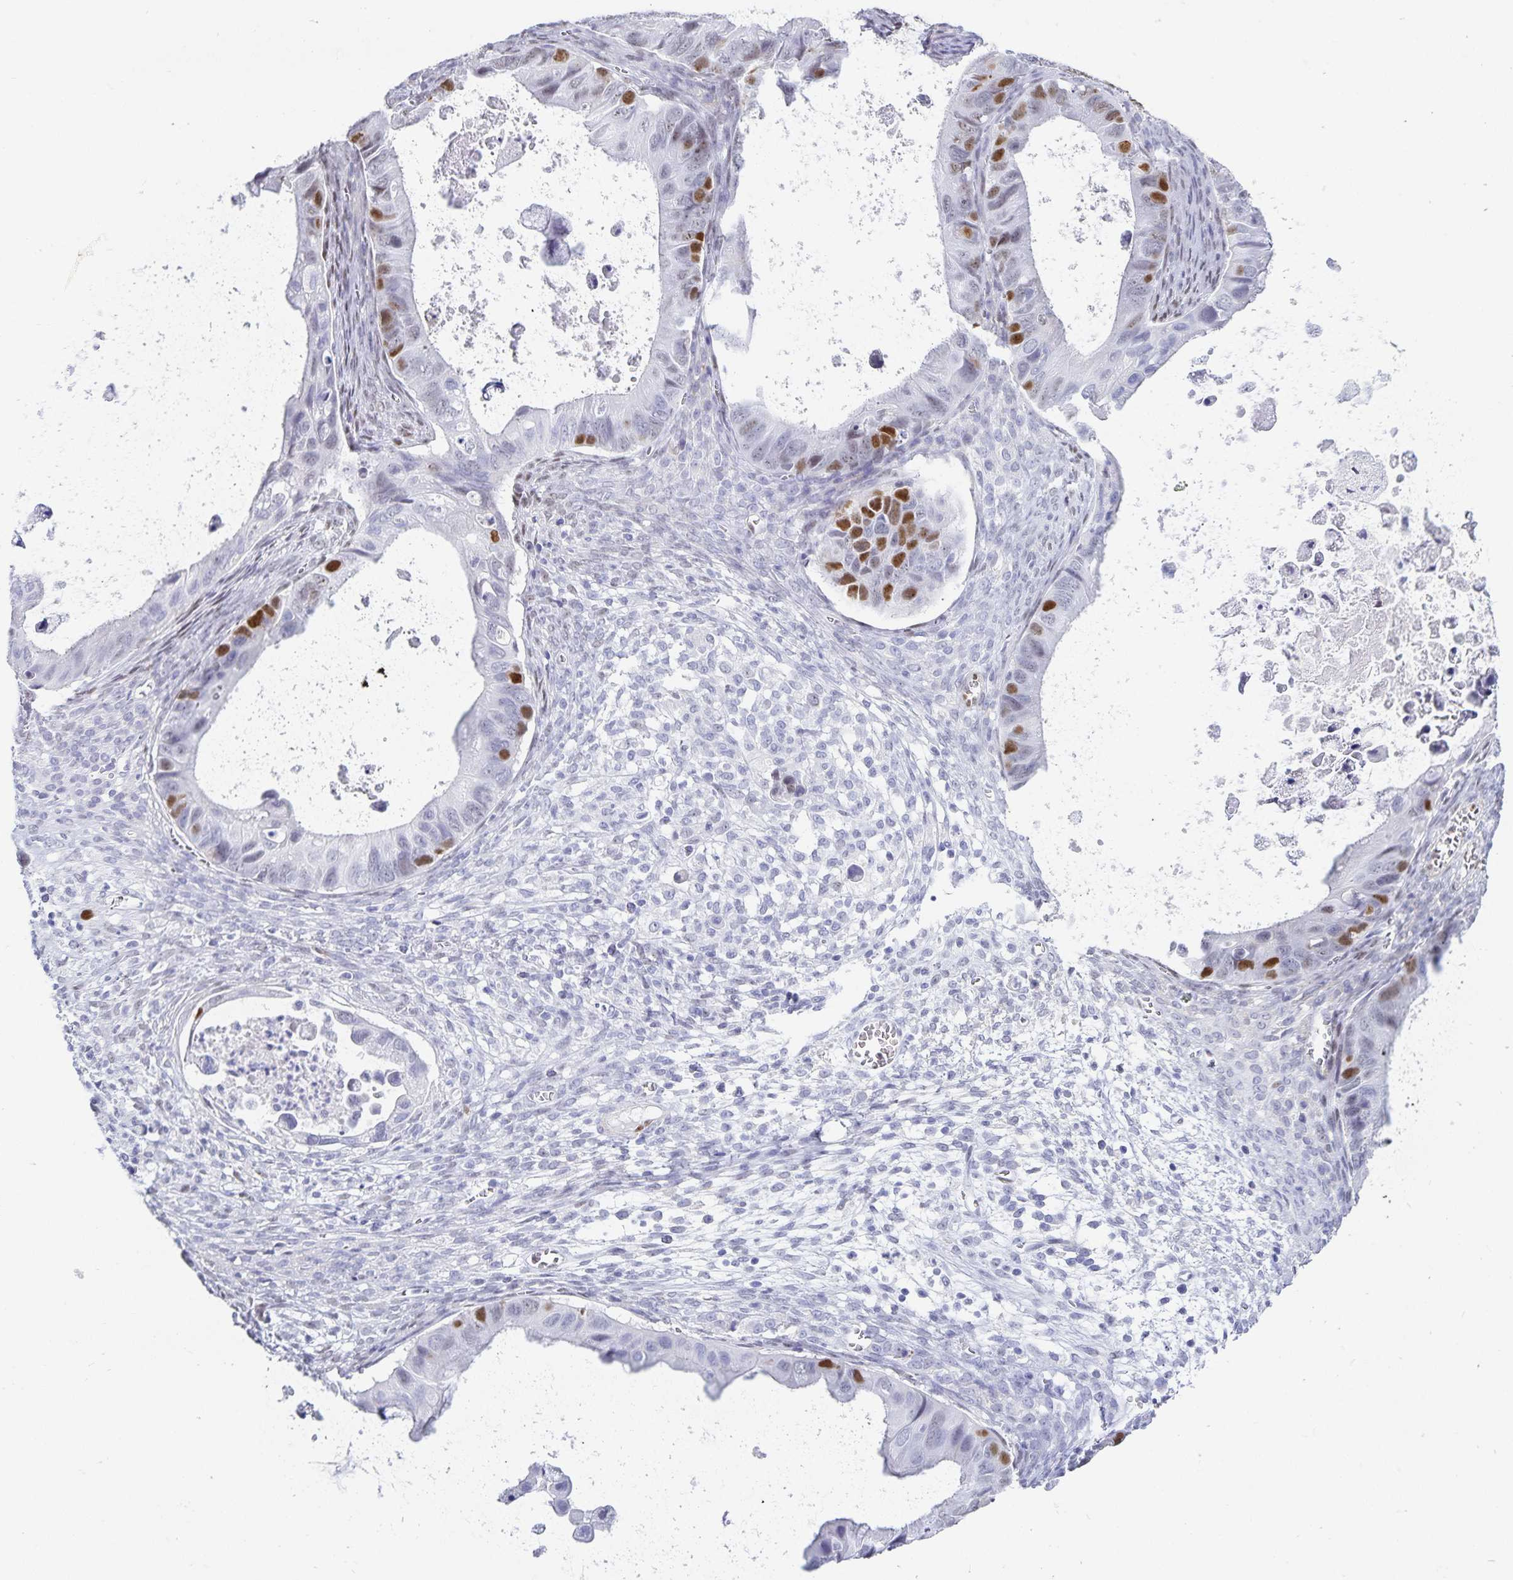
{"staining": {"intensity": "moderate", "quantity": "25%-75%", "location": "nuclear"}, "tissue": "ovarian cancer", "cell_type": "Tumor cells", "image_type": "cancer", "snomed": [{"axis": "morphology", "description": "Cystadenocarcinoma, mucinous, NOS"}, {"axis": "topography", "description": "Ovary"}], "caption": "Protein positivity by immunohistochemistry reveals moderate nuclear staining in about 25%-75% of tumor cells in ovarian mucinous cystadenocarcinoma. (IHC, brightfield microscopy, high magnification).", "gene": "HMGB3", "patient": {"sex": "female", "age": 64}}